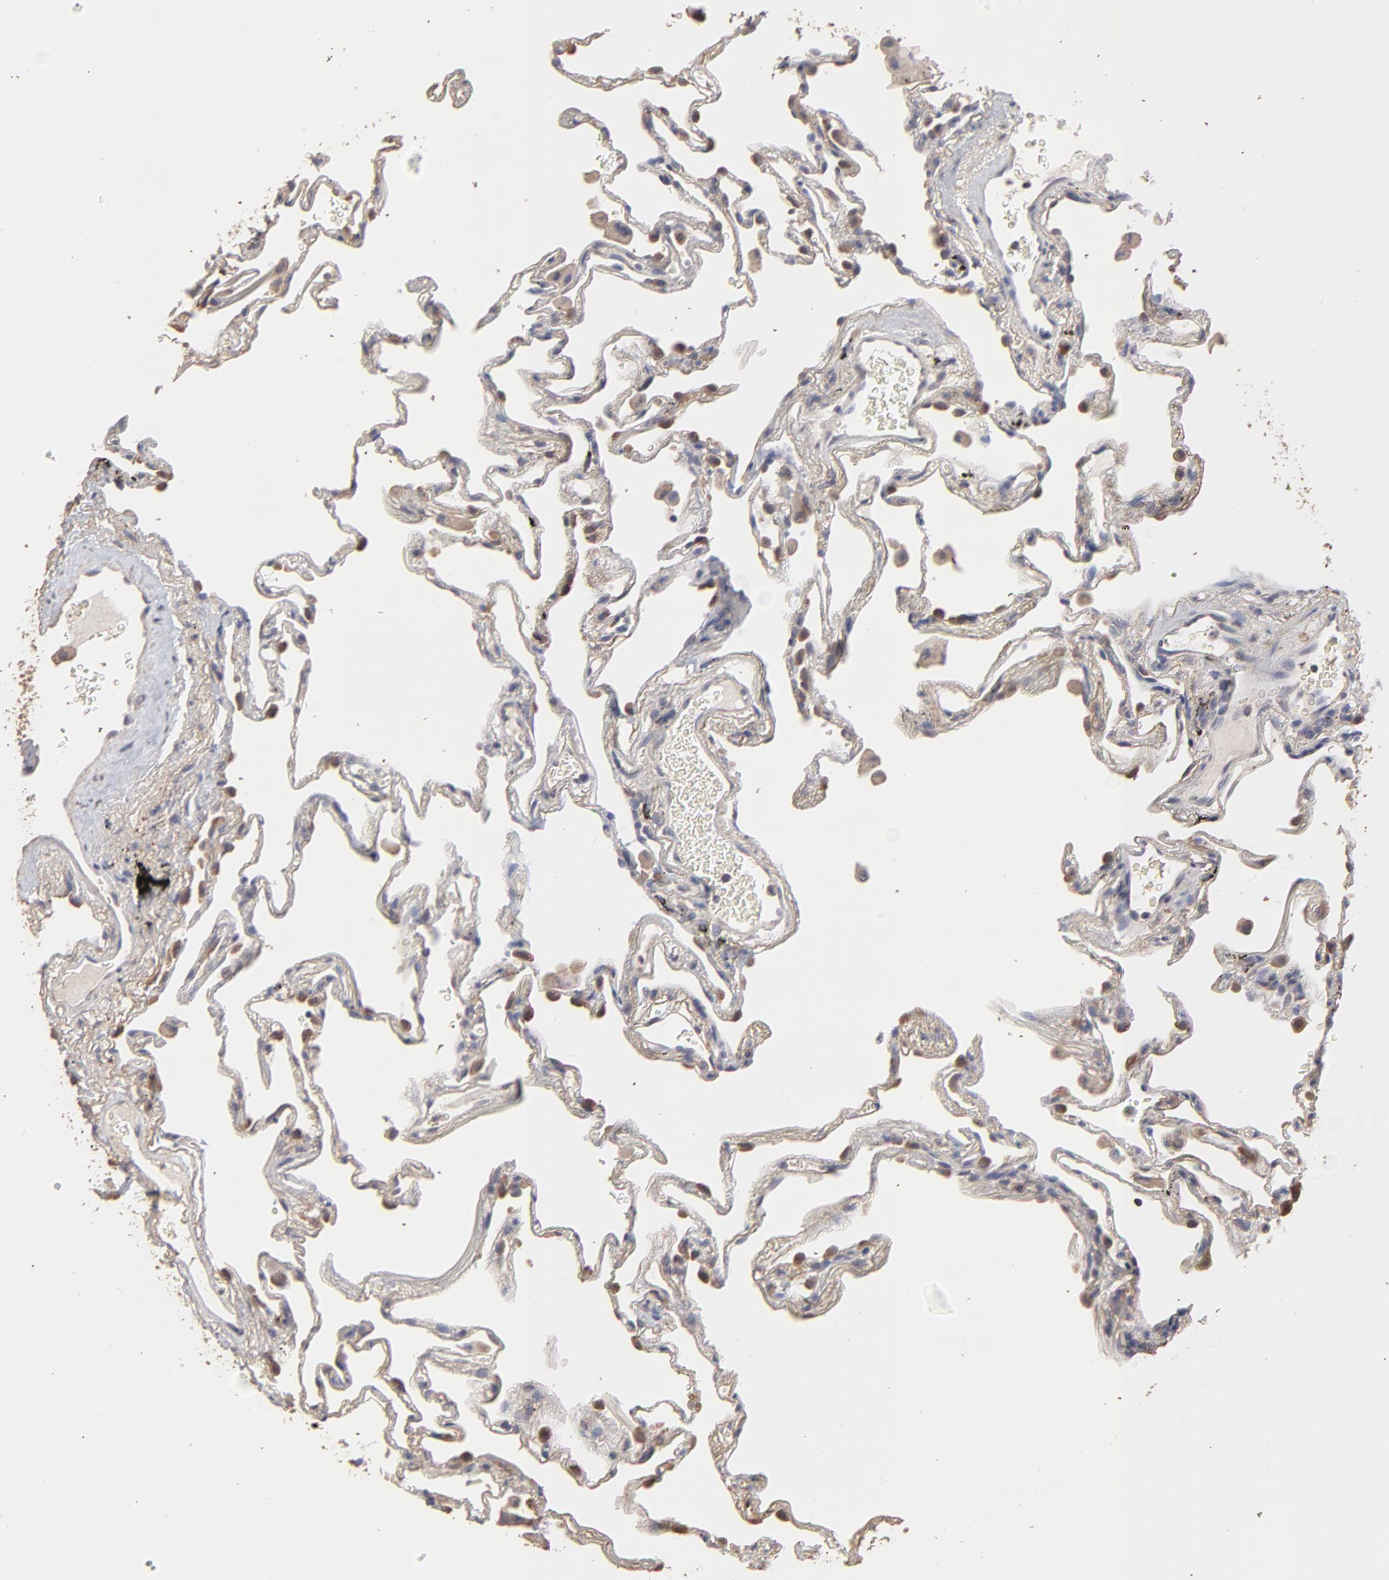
{"staining": {"intensity": "moderate", "quantity": "25%-75%", "location": "cytoplasmic/membranous"}, "tissue": "lung", "cell_type": "Alveolar cells", "image_type": "normal", "snomed": [{"axis": "morphology", "description": "Normal tissue, NOS"}, {"axis": "morphology", "description": "Inflammation, NOS"}, {"axis": "topography", "description": "Lung"}], "caption": "Immunohistochemical staining of benign lung demonstrates medium levels of moderate cytoplasmic/membranous positivity in approximately 25%-75% of alveolar cells.", "gene": "TANGO2", "patient": {"sex": "male", "age": 69}}